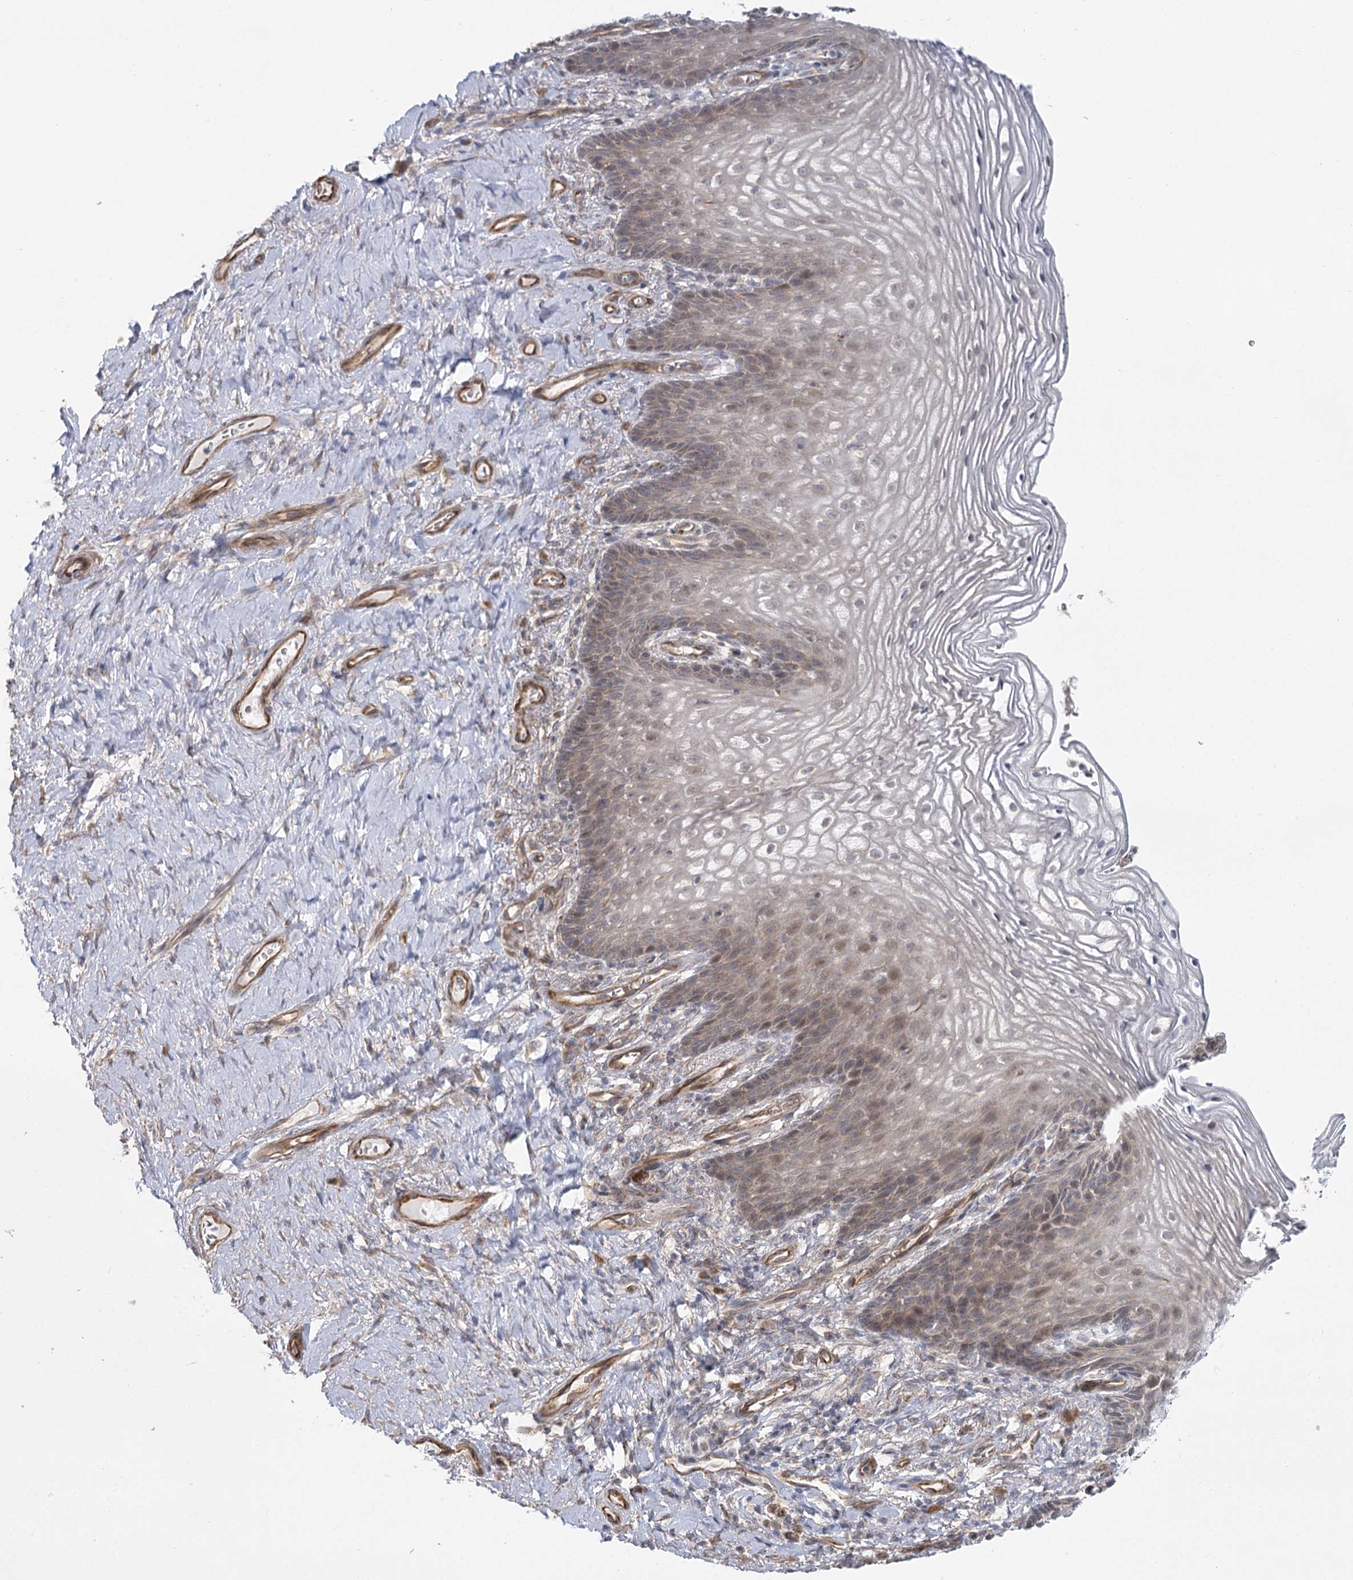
{"staining": {"intensity": "weak", "quantity": ">75%", "location": "cytoplasmic/membranous,nuclear"}, "tissue": "vagina", "cell_type": "Squamous epithelial cells", "image_type": "normal", "snomed": [{"axis": "morphology", "description": "Normal tissue, NOS"}, {"axis": "topography", "description": "Vagina"}], "caption": "Human vagina stained with a brown dye shows weak cytoplasmic/membranous,nuclear positive staining in about >75% of squamous epithelial cells.", "gene": "TBC1D9B", "patient": {"sex": "female", "age": 60}}